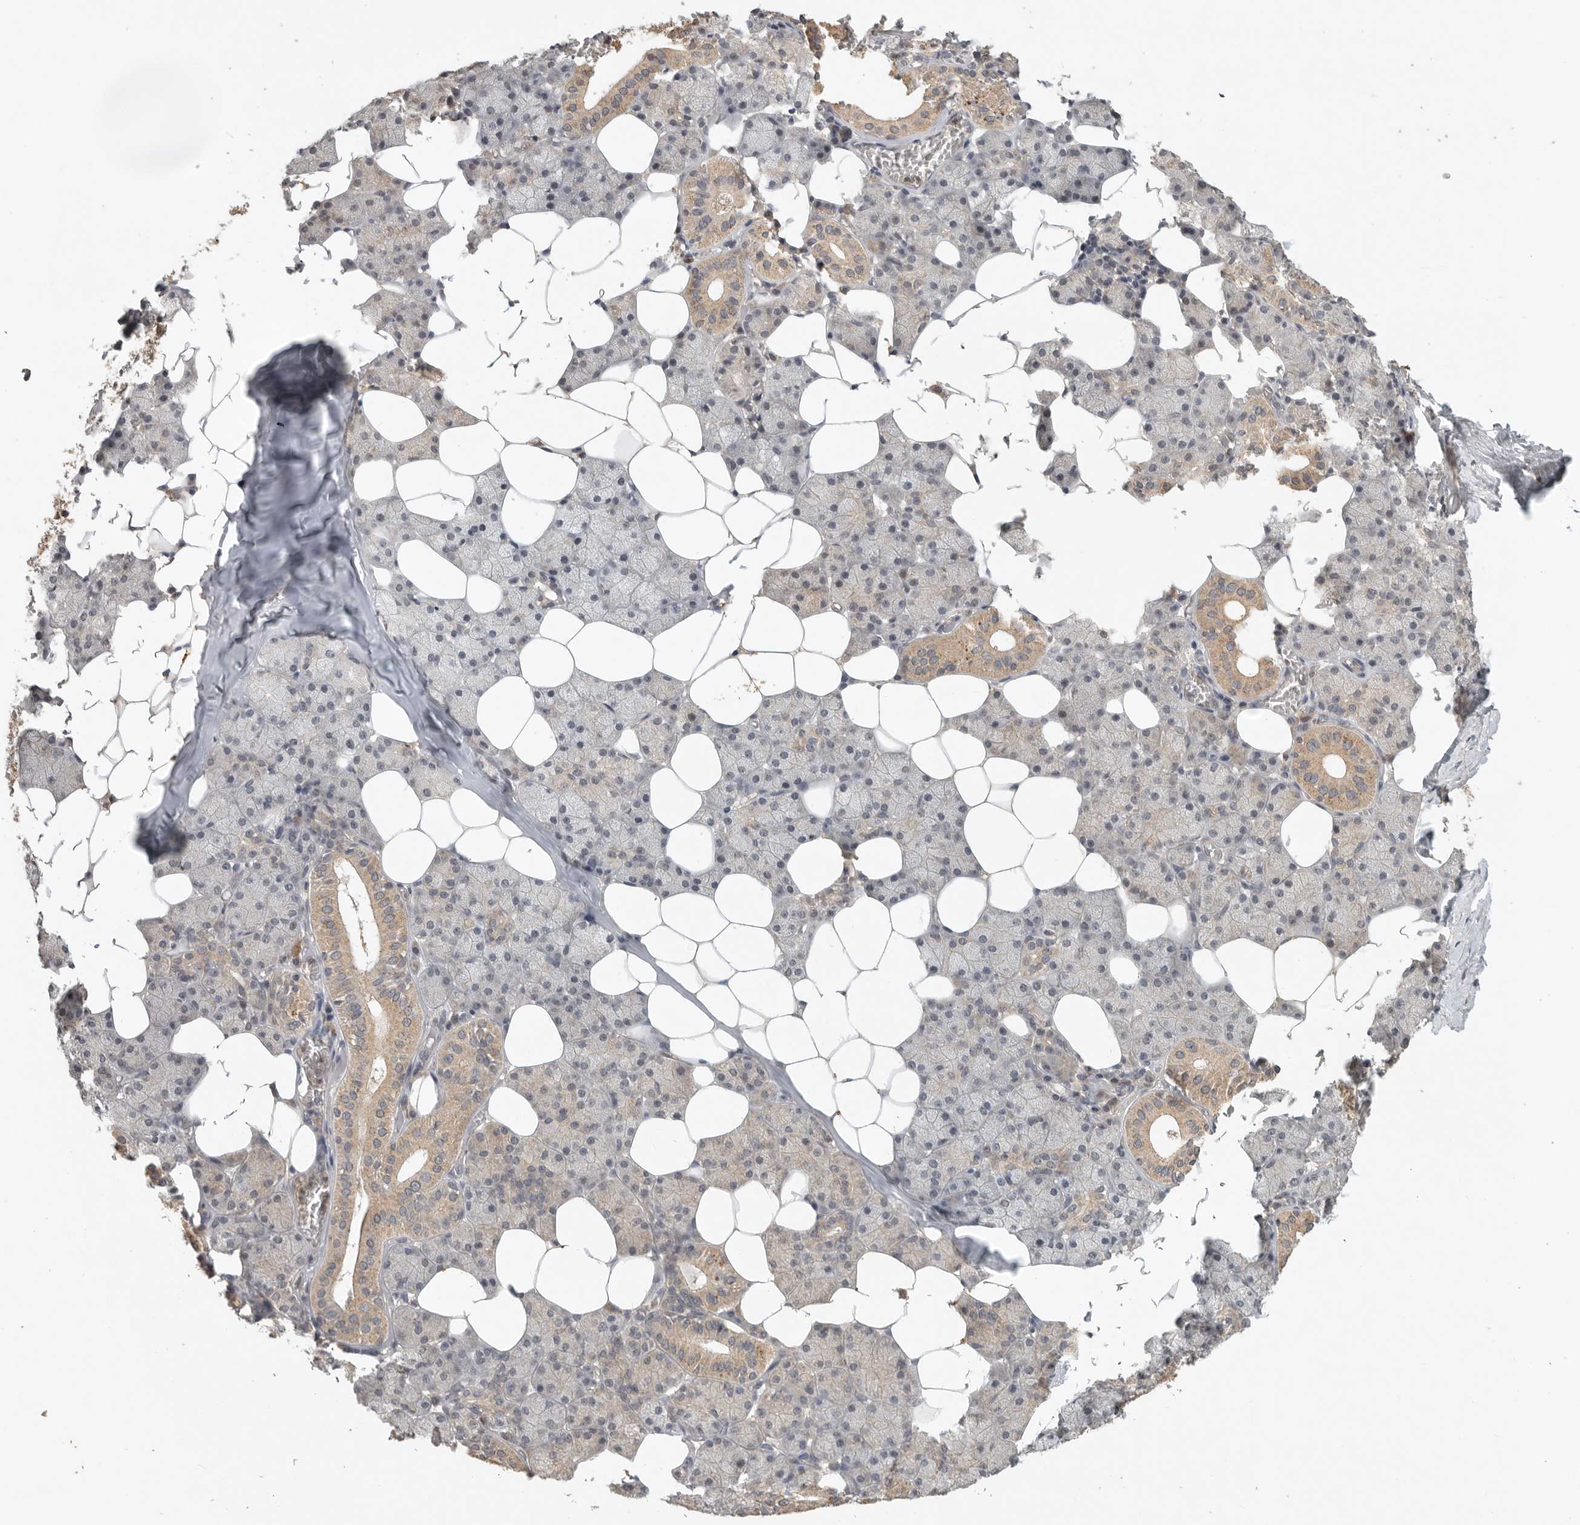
{"staining": {"intensity": "moderate", "quantity": "<25%", "location": "cytoplasmic/membranous"}, "tissue": "salivary gland", "cell_type": "Glandular cells", "image_type": "normal", "snomed": [{"axis": "morphology", "description": "Normal tissue, NOS"}, {"axis": "topography", "description": "Salivary gland"}], "caption": "About <25% of glandular cells in benign salivary gland exhibit moderate cytoplasmic/membranous protein positivity as visualized by brown immunohistochemical staining.", "gene": "ADAMTS4", "patient": {"sex": "female", "age": 33}}